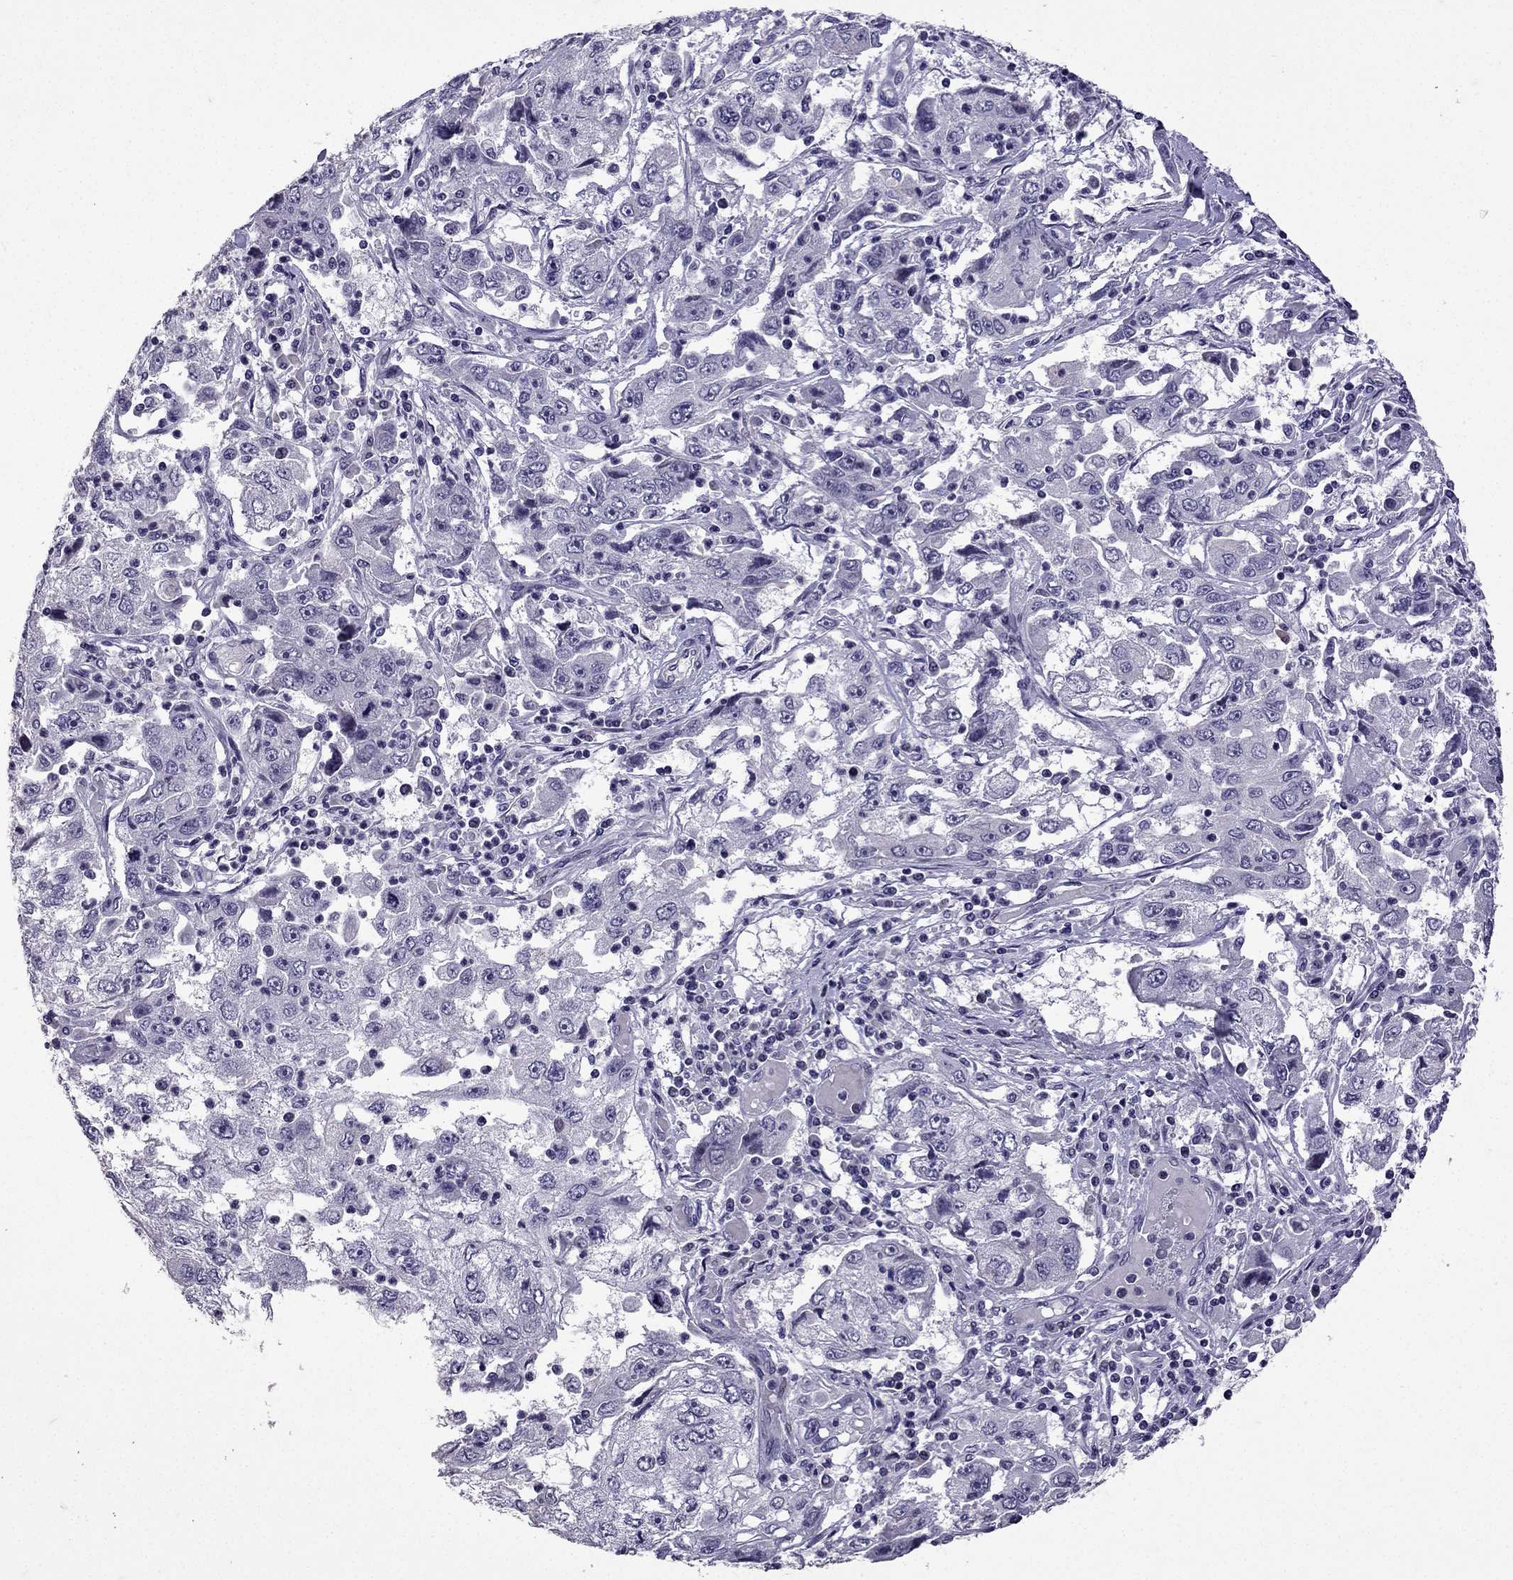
{"staining": {"intensity": "negative", "quantity": "none", "location": "none"}, "tissue": "cervical cancer", "cell_type": "Tumor cells", "image_type": "cancer", "snomed": [{"axis": "morphology", "description": "Squamous cell carcinoma, NOS"}, {"axis": "topography", "description": "Cervix"}], "caption": "Immunohistochemistry (IHC) image of cervical cancer stained for a protein (brown), which displays no positivity in tumor cells.", "gene": "TTN", "patient": {"sex": "female", "age": 36}}